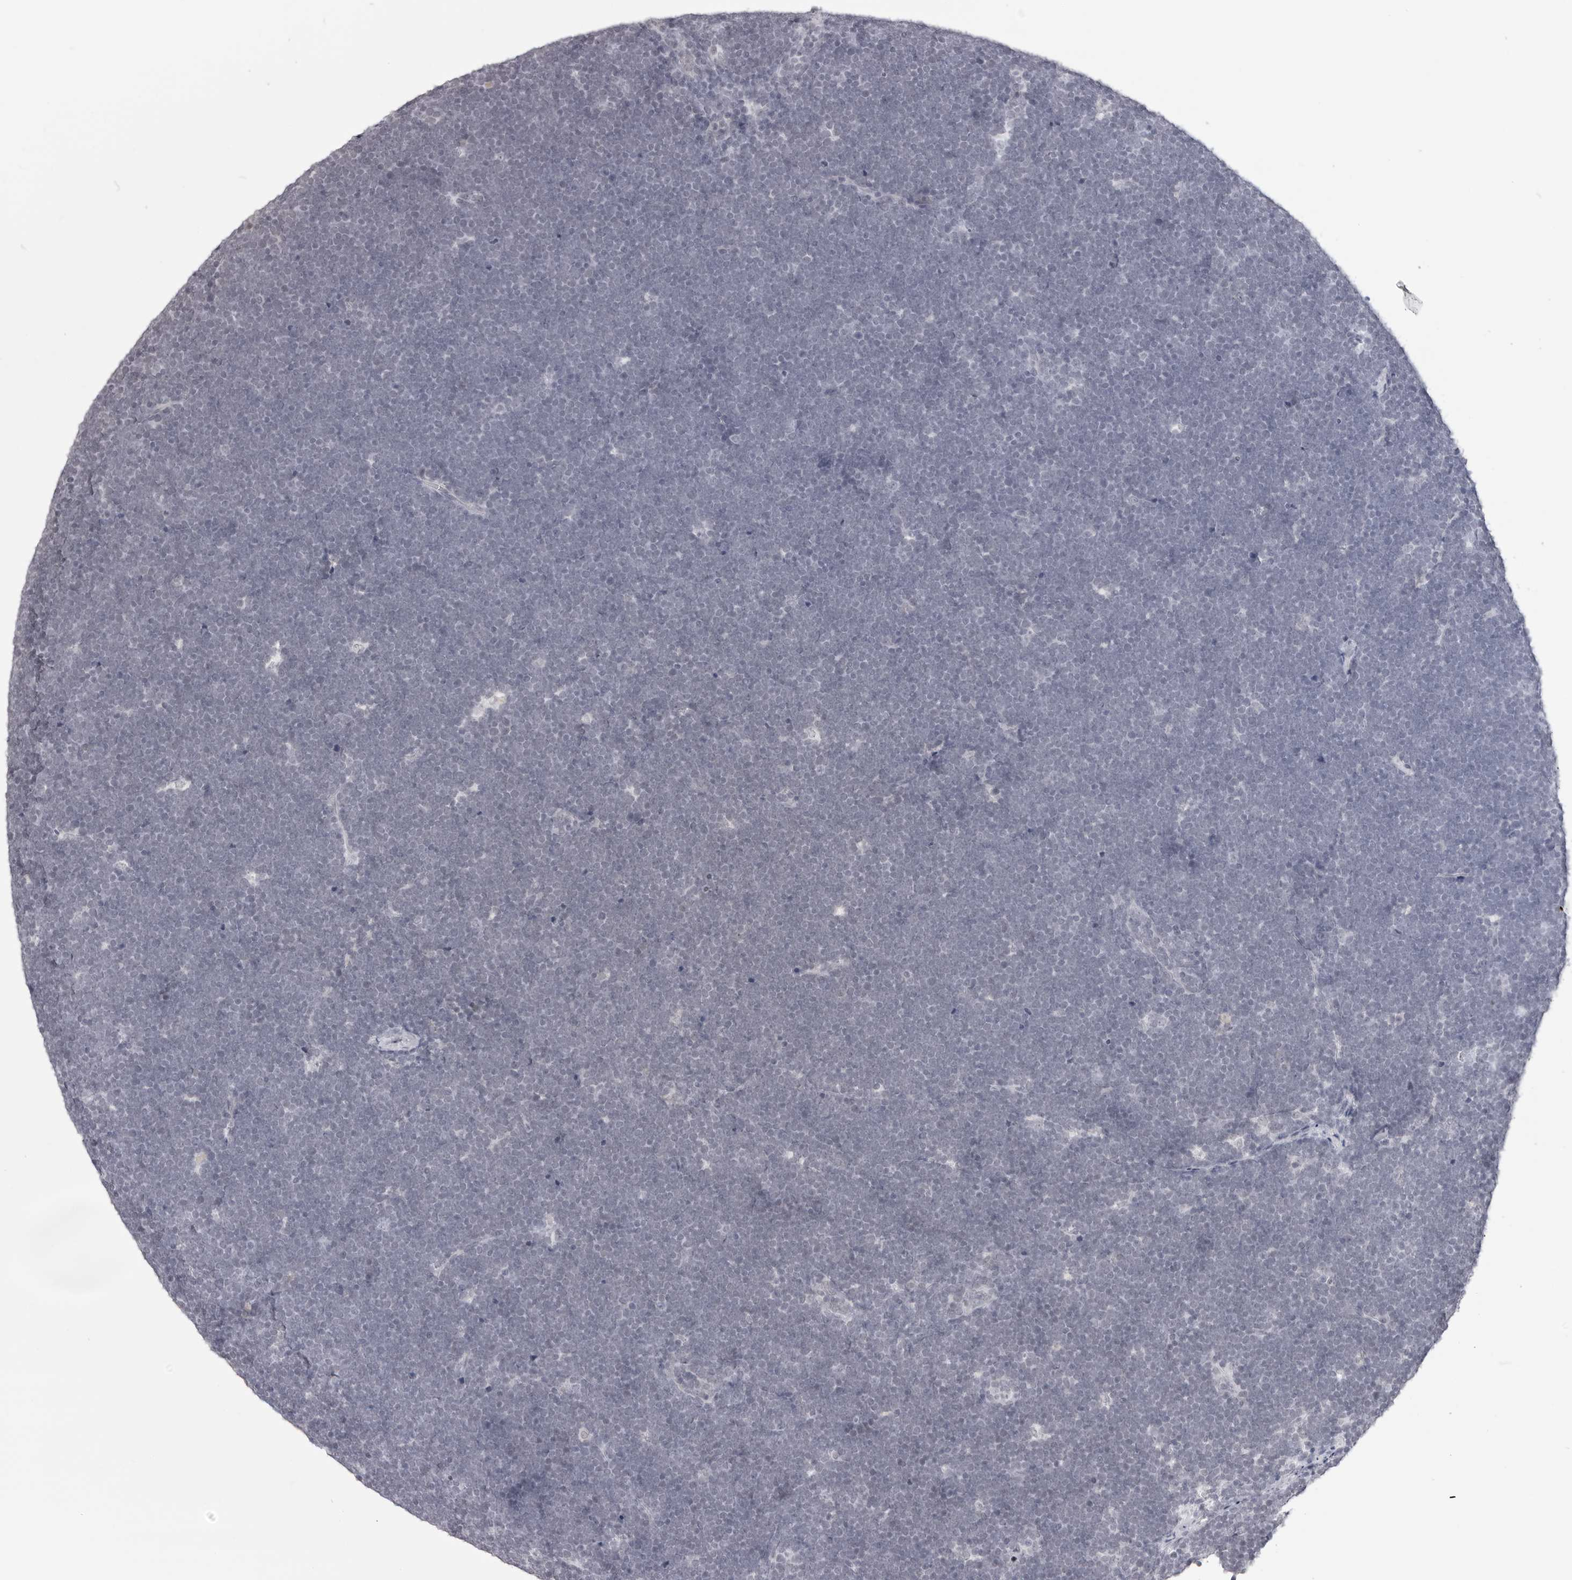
{"staining": {"intensity": "negative", "quantity": "none", "location": "none"}, "tissue": "lymphoma", "cell_type": "Tumor cells", "image_type": "cancer", "snomed": [{"axis": "morphology", "description": "Malignant lymphoma, non-Hodgkin's type, High grade"}, {"axis": "topography", "description": "Lymph node"}], "caption": "Tumor cells are negative for protein expression in human high-grade malignant lymphoma, non-Hodgkin's type.", "gene": "PHF3", "patient": {"sex": "male", "age": 13}}